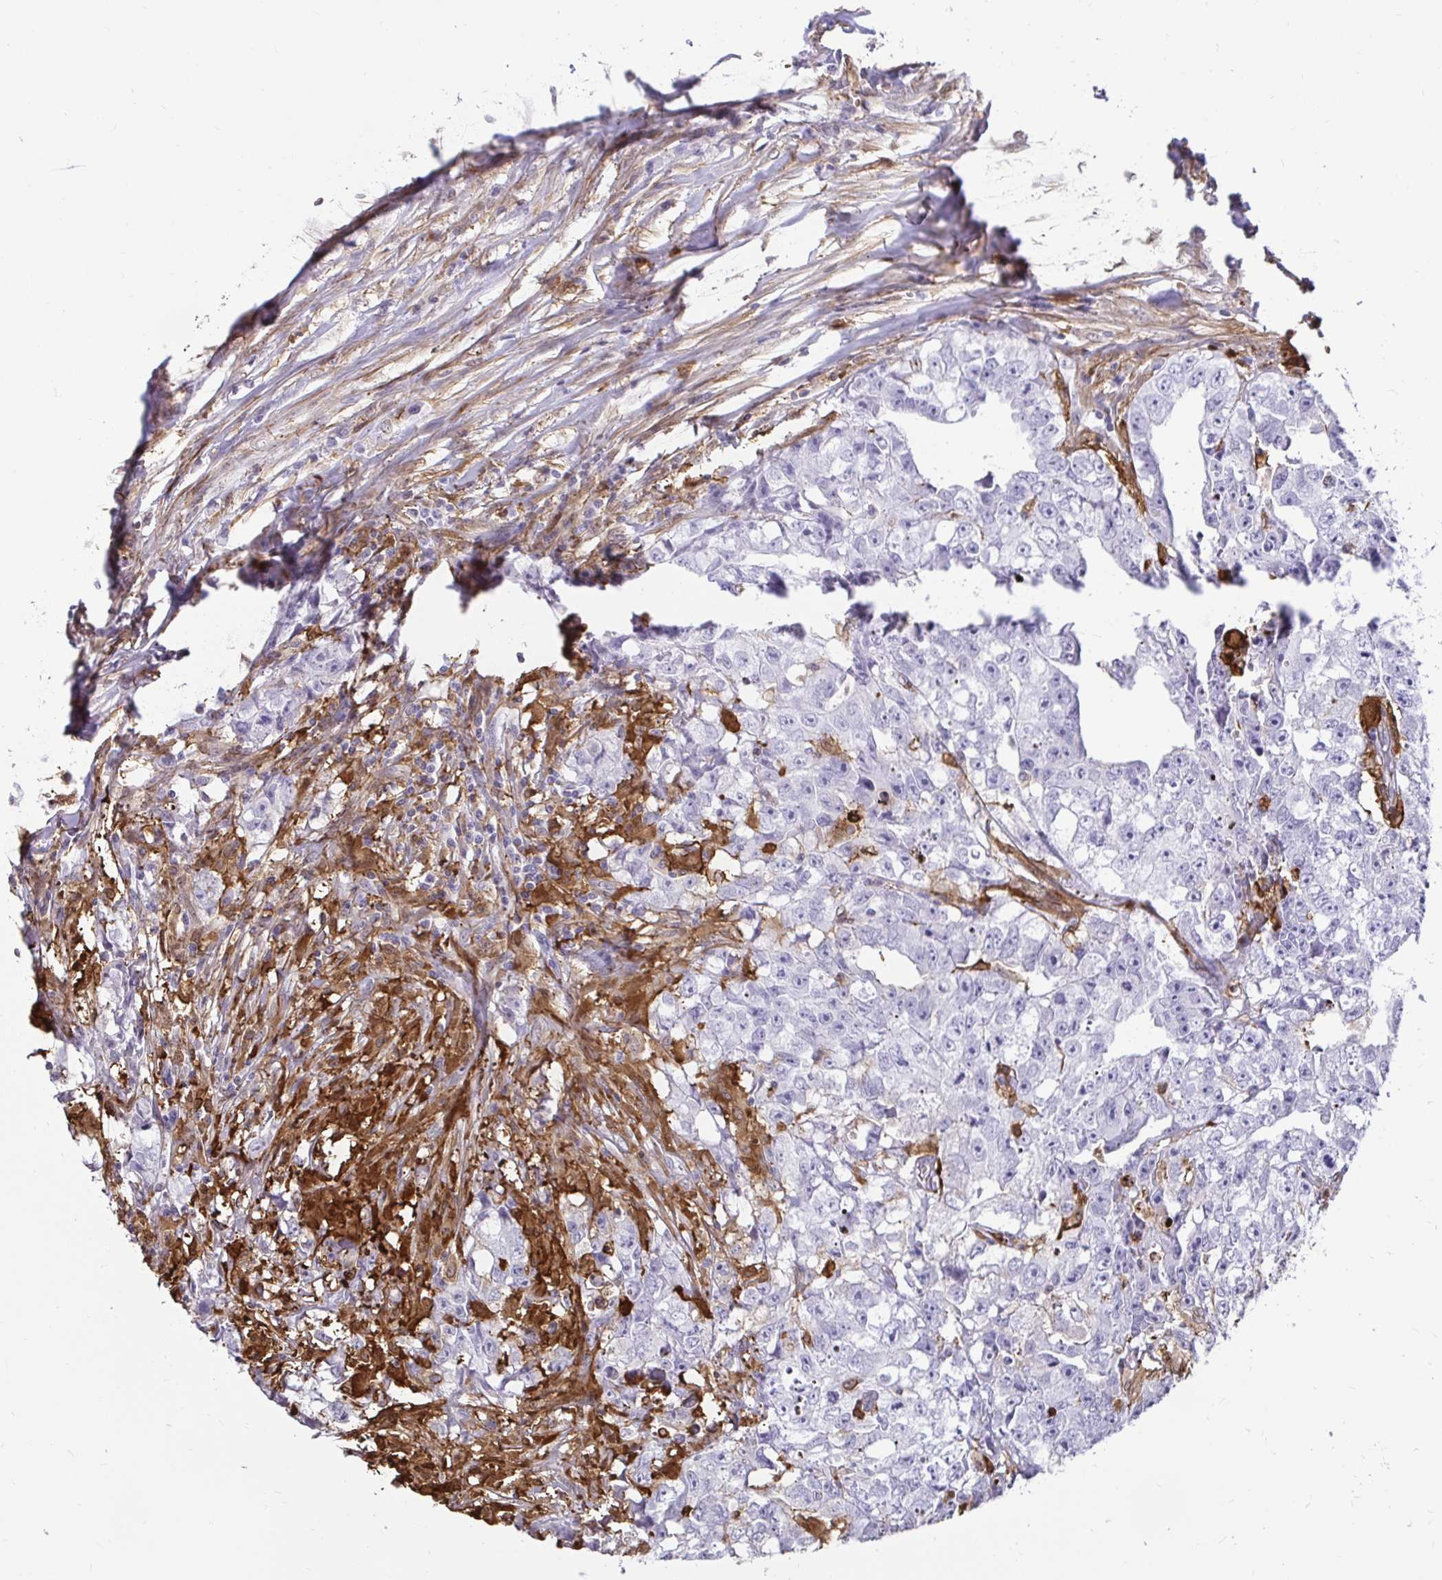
{"staining": {"intensity": "negative", "quantity": "none", "location": "none"}, "tissue": "testis cancer", "cell_type": "Tumor cells", "image_type": "cancer", "snomed": [{"axis": "morphology", "description": "Carcinoma, Embryonal, NOS"}, {"axis": "morphology", "description": "Teratoma, malignant, NOS"}, {"axis": "topography", "description": "Testis"}], "caption": "A photomicrograph of human testis cancer is negative for staining in tumor cells. Brightfield microscopy of immunohistochemistry (IHC) stained with DAB (3,3'-diaminobenzidine) (brown) and hematoxylin (blue), captured at high magnification.", "gene": "GSN", "patient": {"sex": "male", "age": 24}}